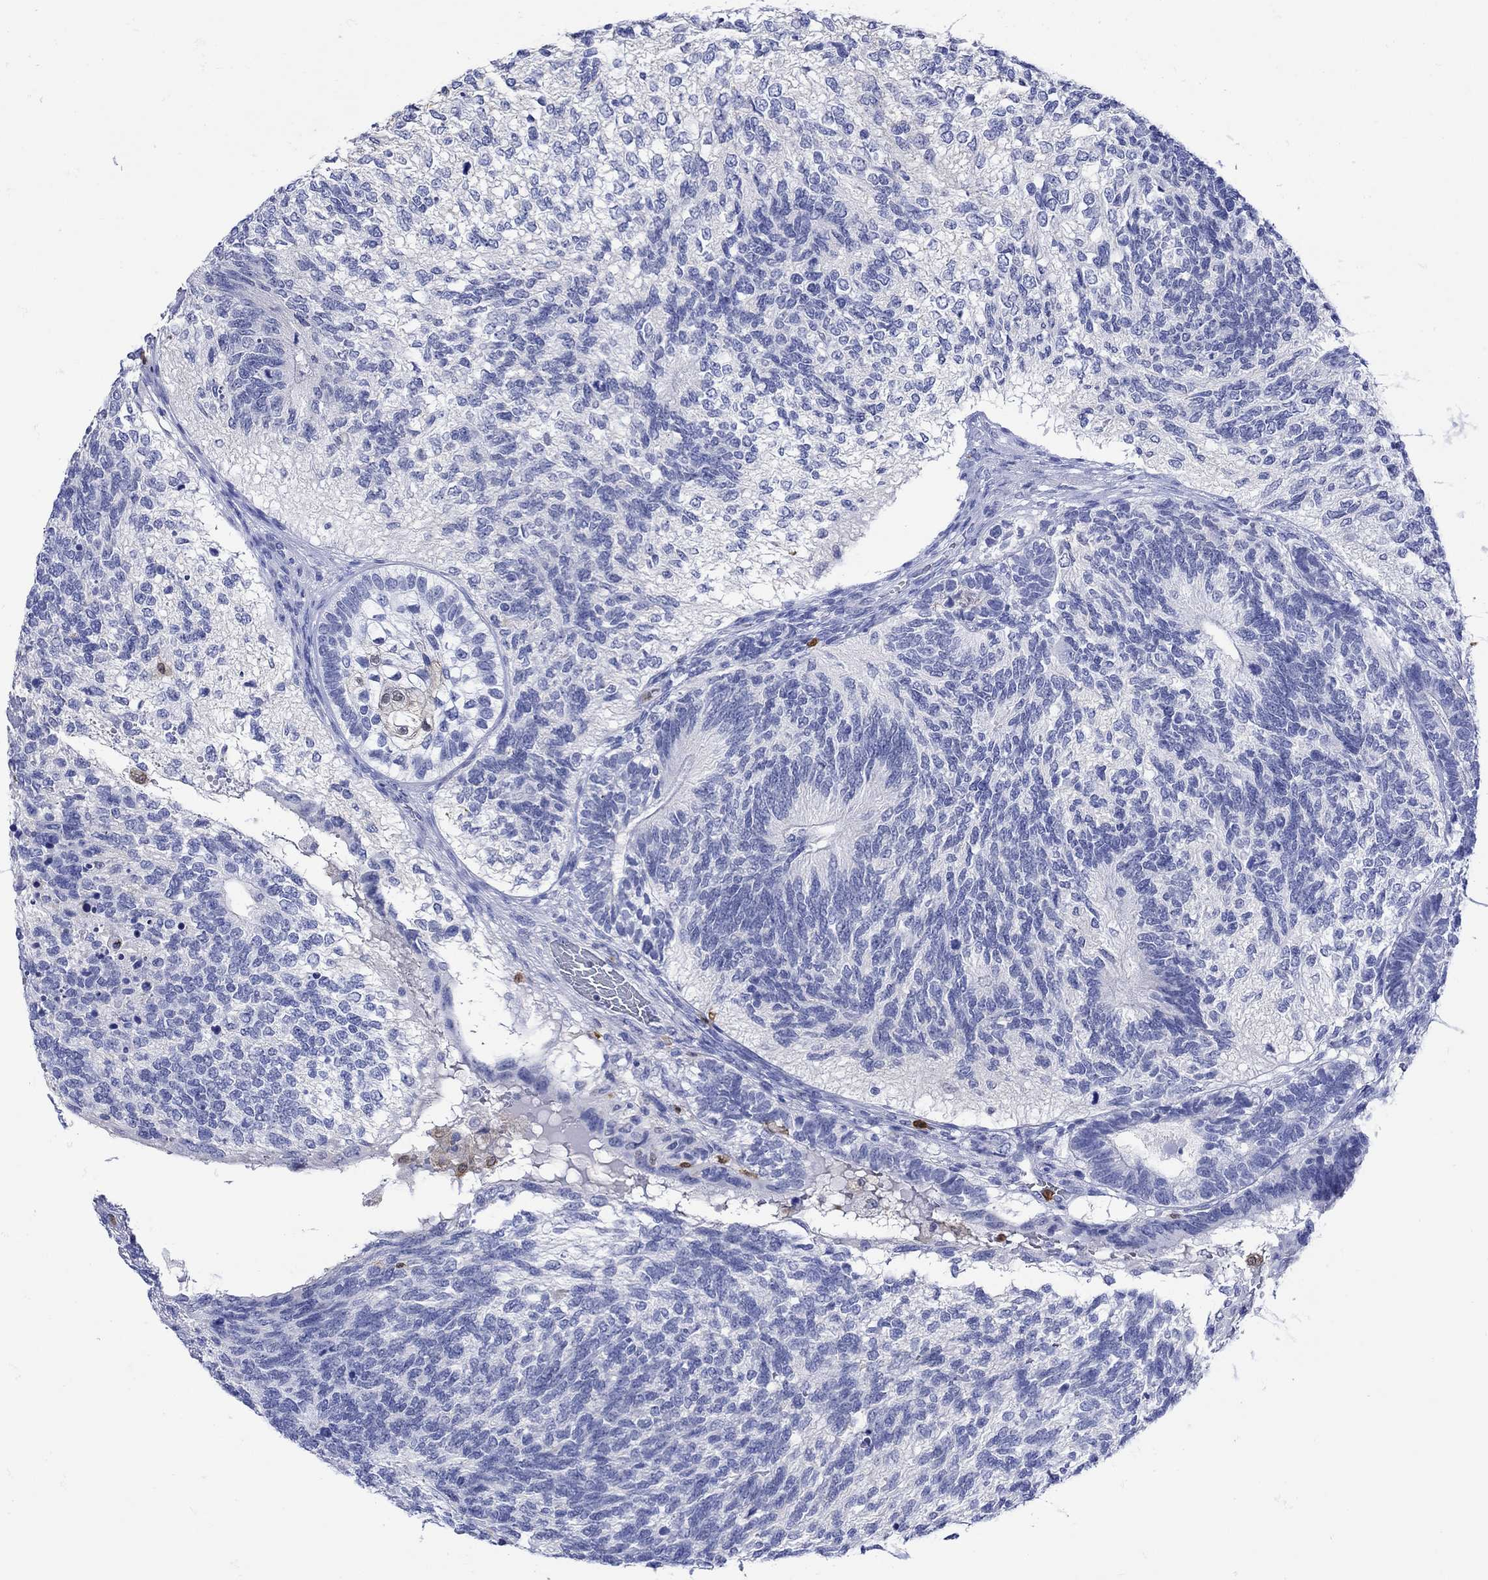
{"staining": {"intensity": "negative", "quantity": "none", "location": "none"}, "tissue": "testis cancer", "cell_type": "Tumor cells", "image_type": "cancer", "snomed": [{"axis": "morphology", "description": "Seminoma, NOS"}, {"axis": "morphology", "description": "Carcinoma, Embryonal, NOS"}, {"axis": "topography", "description": "Testis"}], "caption": "This is a photomicrograph of immunohistochemistry staining of seminoma (testis), which shows no positivity in tumor cells.", "gene": "LINGO3", "patient": {"sex": "male", "age": 41}}